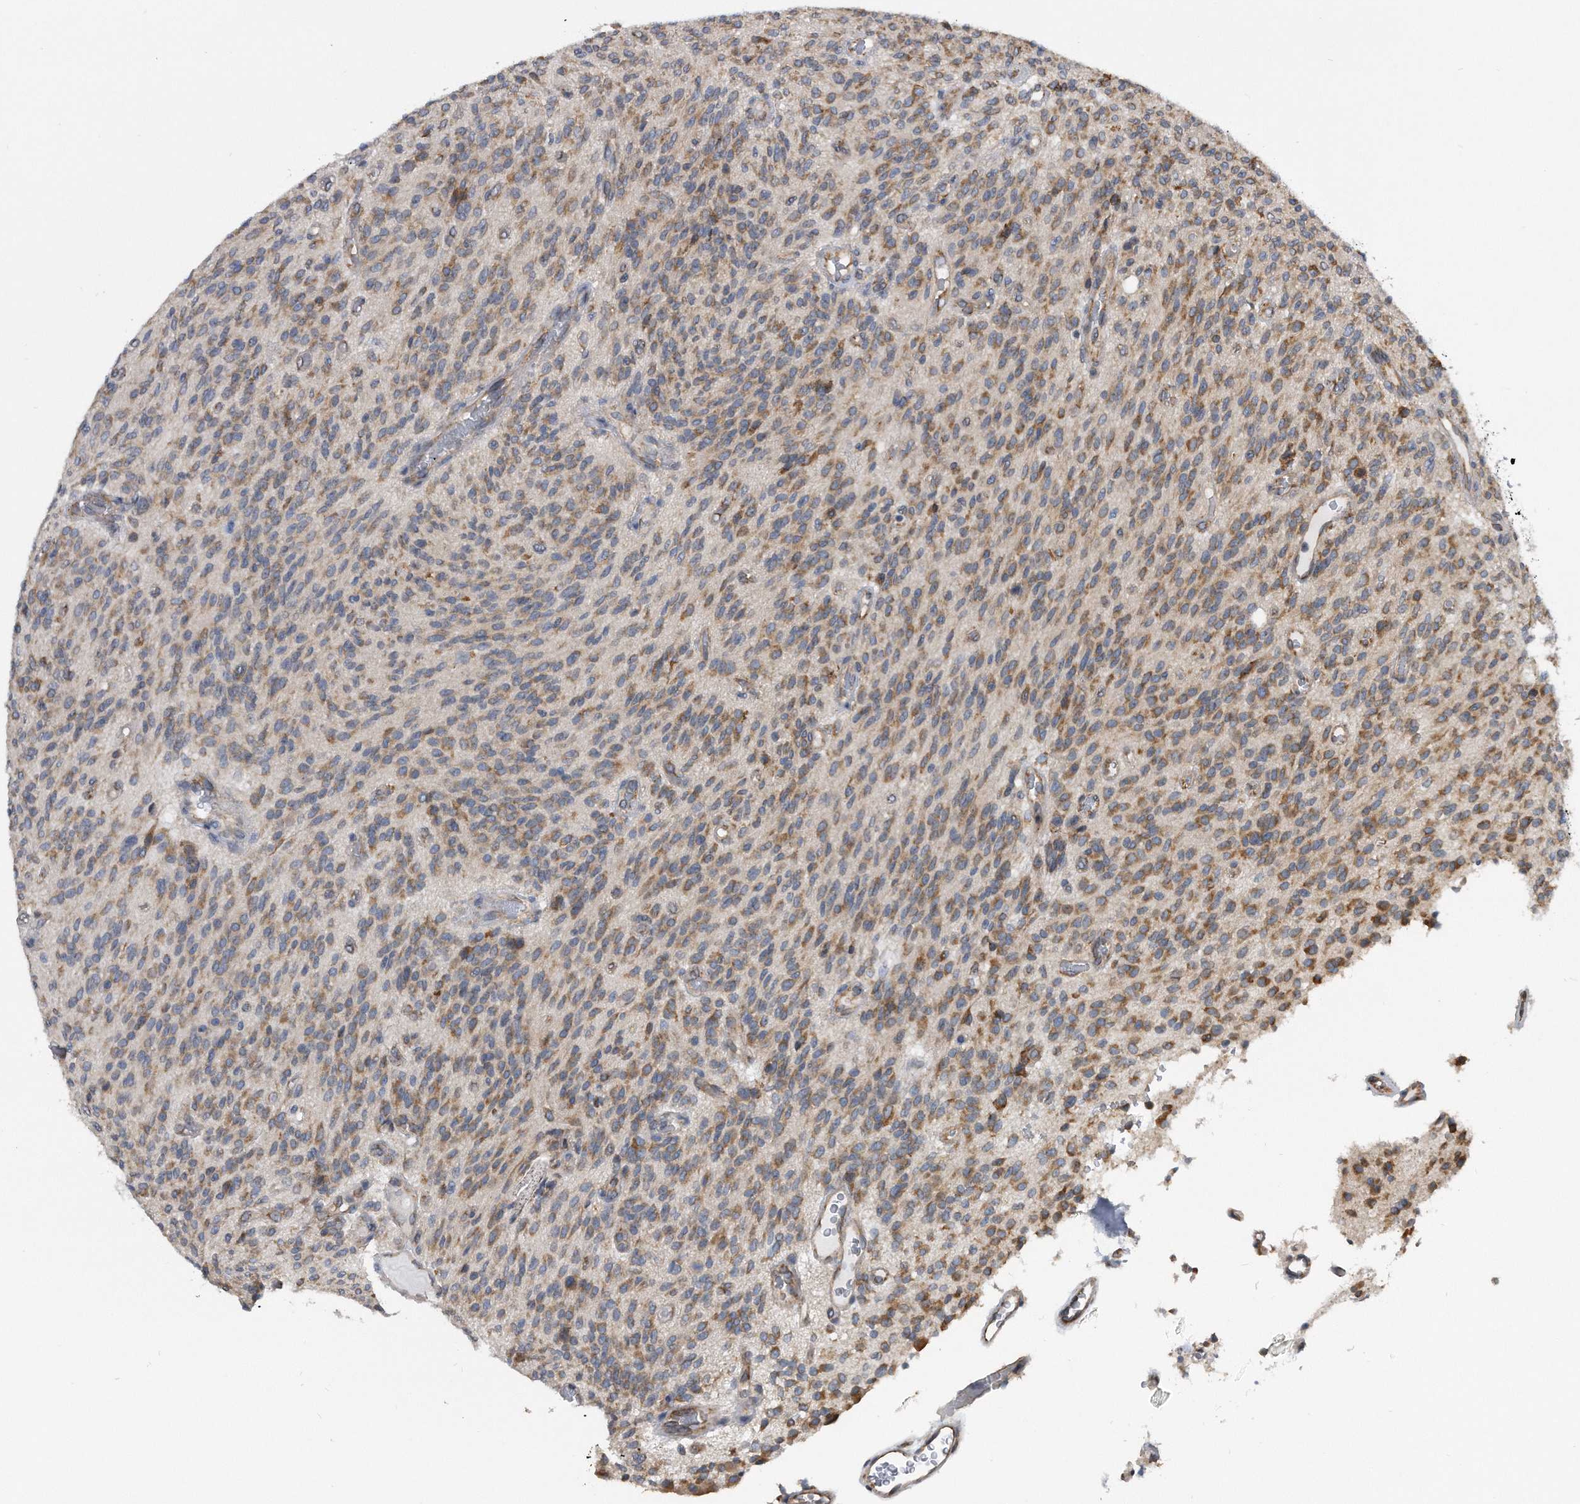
{"staining": {"intensity": "moderate", "quantity": ">75%", "location": "cytoplasmic/membranous"}, "tissue": "glioma", "cell_type": "Tumor cells", "image_type": "cancer", "snomed": [{"axis": "morphology", "description": "Glioma, malignant, High grade"}, {"axis": "topography", "description": "Brain"}], "caption": "Malignant glioma (high-grade) was stained to show a protein in brown. There is medium levels of moderate cytoplasmic/membranous expression in about >75% of tumor cells. (IHC, brightfield microscopy, high magnification).", "gene": "CCDC47", "patient": {"sex": "male", "age": 34}}